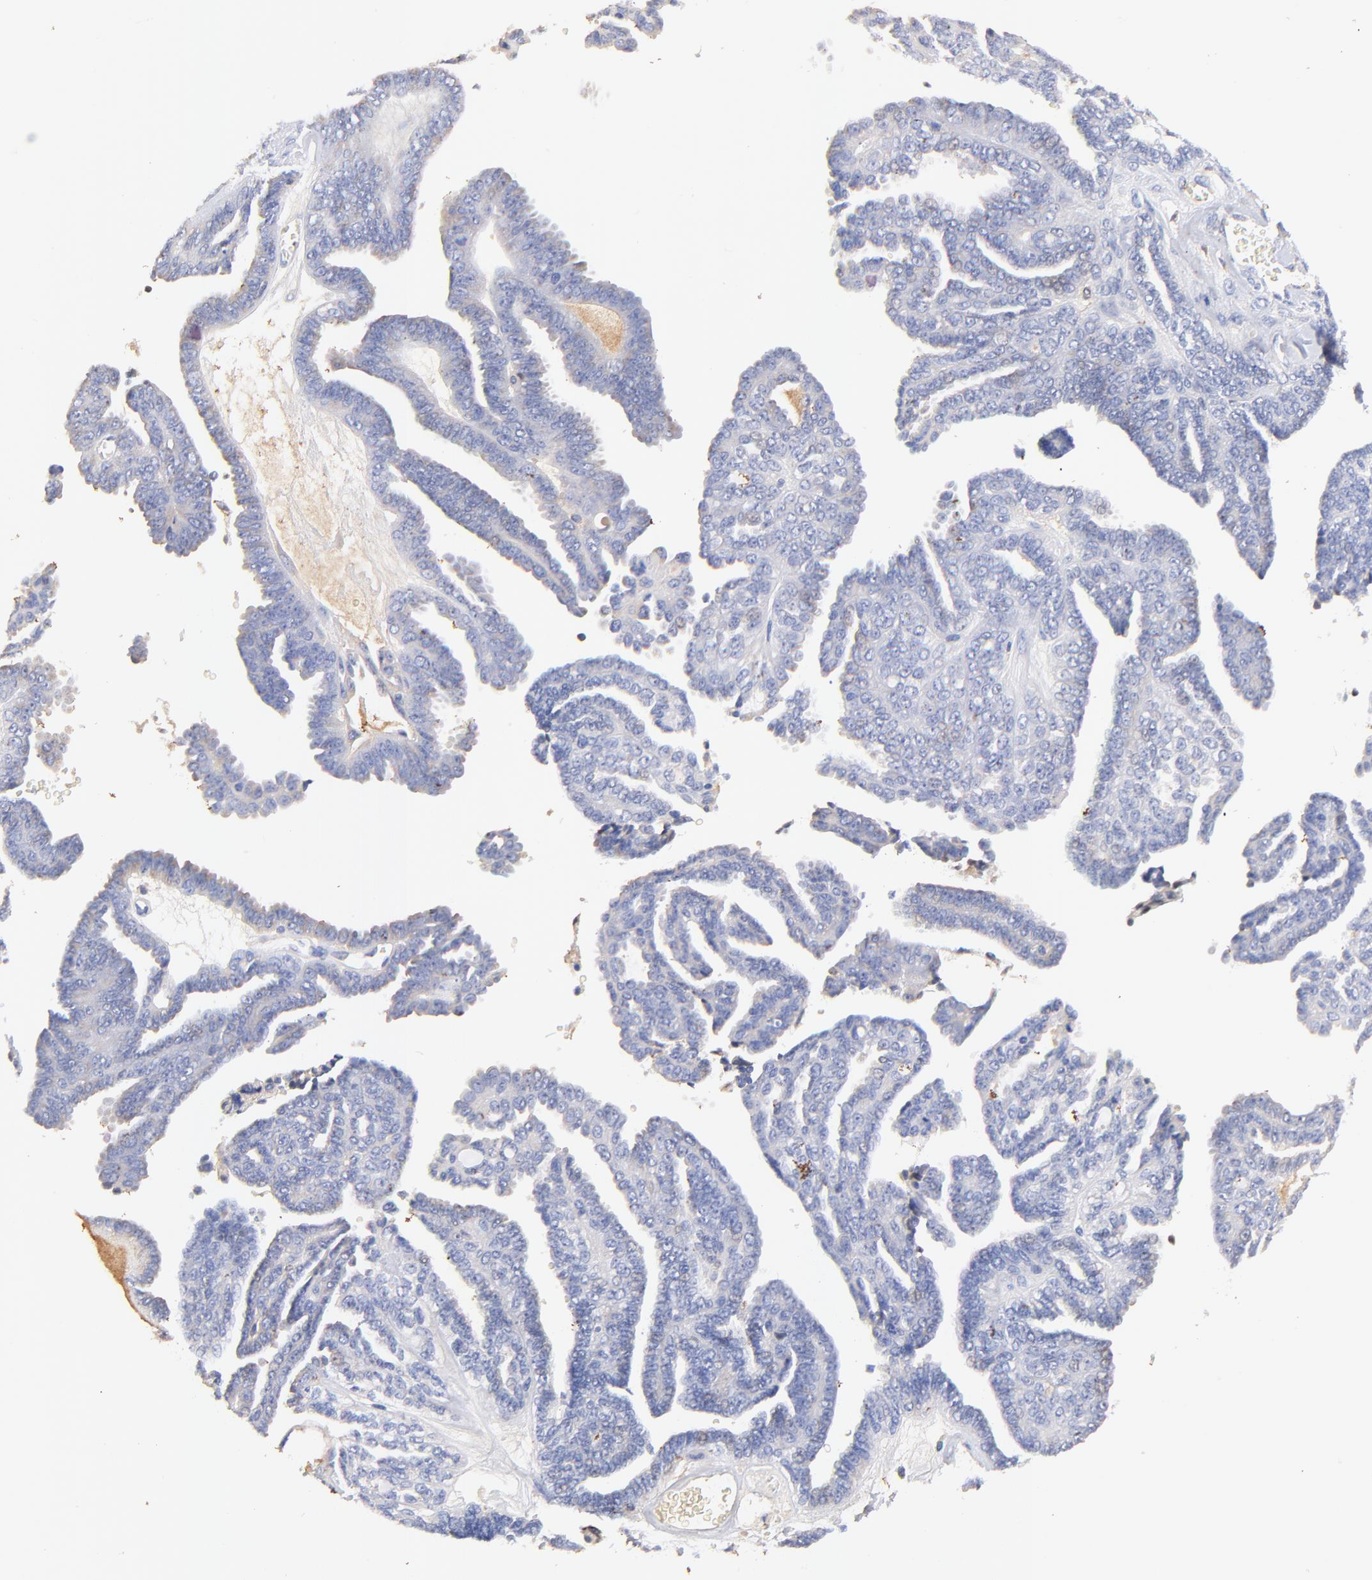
{"staining": {"intensity": "negative", "quantity": "none", "location": "none"}, "tissue": "ovarian cancer", "cell_type": "Tumor cells", "image_type": "cancer", "snomed": [{"axis": "morphology", "description": "Cystadenocarcinoma, serous, NOS"}, {"axis": "topography", "description": "Ovary"}], "caption": "A histopathology image of human ovarian serous cystadenocarcinoma is negative for staining in tumor cells.", "gene": "IGLV7-43", "patient": {"sex": "female", "age": 71}}